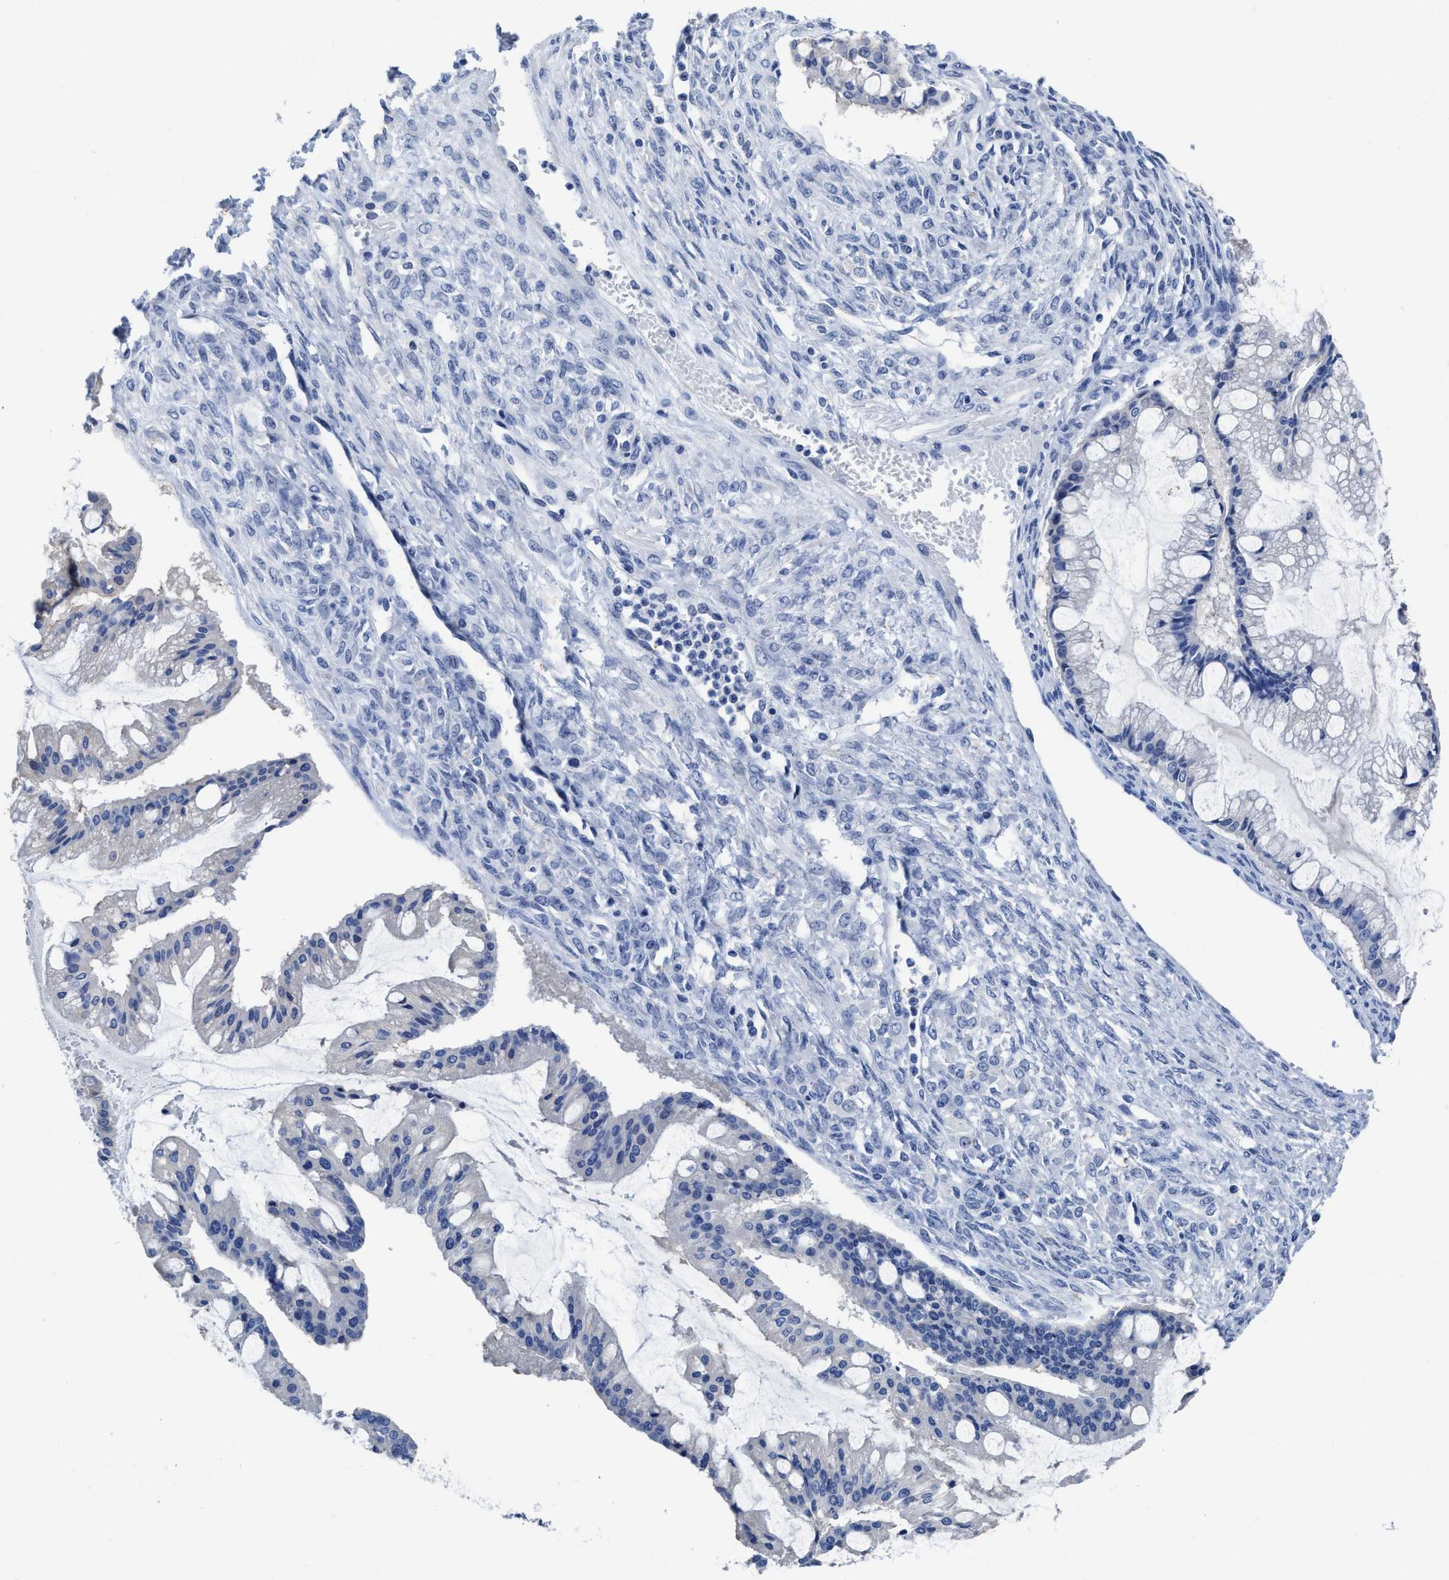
{"staining": {"intensity": "negative", "quantity": "none", "location": "none"}, "tissue": "ovarian cancer", "cell_type": "Tumor cells", "image_type": "cancer", "snomed": [{"axis": "morphology", "description": "Cystadenocarcinoma, mucinous, NOS"}, {"axis": "topography", "description": "Ovary"}], "caption": "Protein analysis of ovarian cancer (mucinous cystadenocarcinoma) displays no significant positivity in tumor cells.", "gene": "HOOK1", "patient": {"sex": "female", "age": 73}}